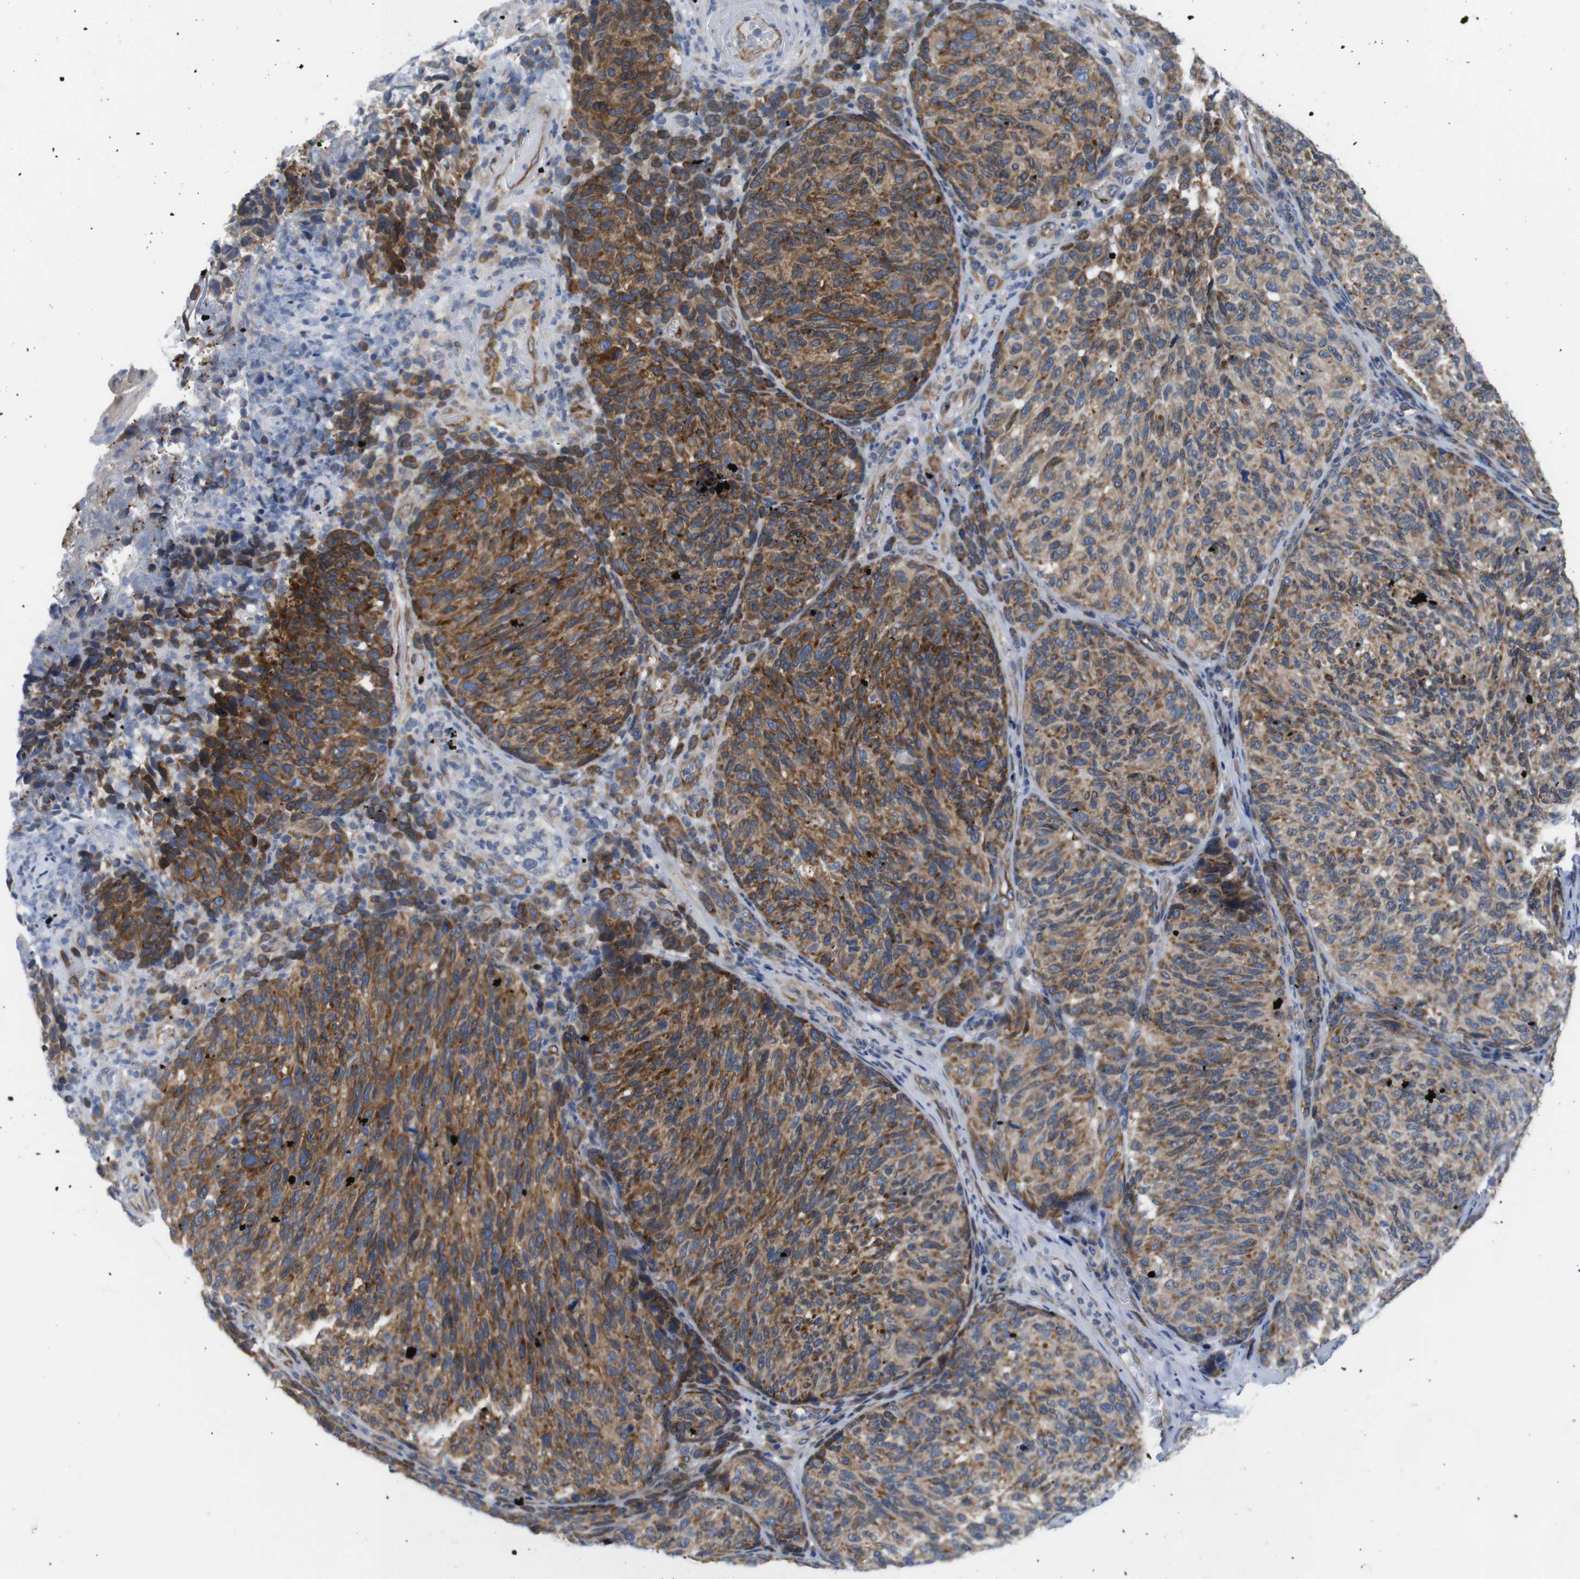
{"staining": {"intensity": "moderate", "quantity": ">75%", "location": "cytoplasmic/membranous"}, "tissue": "melanoma", "cell_type": "Tumor cells", "image_type": "cancer", "snomed": [{"axis": "morphology", "description": "Malignant melanoma, NOS"}, {"axis": "topography", "description": "Skin"}], "caption": "Melanoma was stained to show a protein in brown. There is medium levels of moderate cytoplasmic/membranous positivity in approximately >75% of tumor cells.", "gene": "HACD3", "patient": {"sex": "female", "age": 73}}